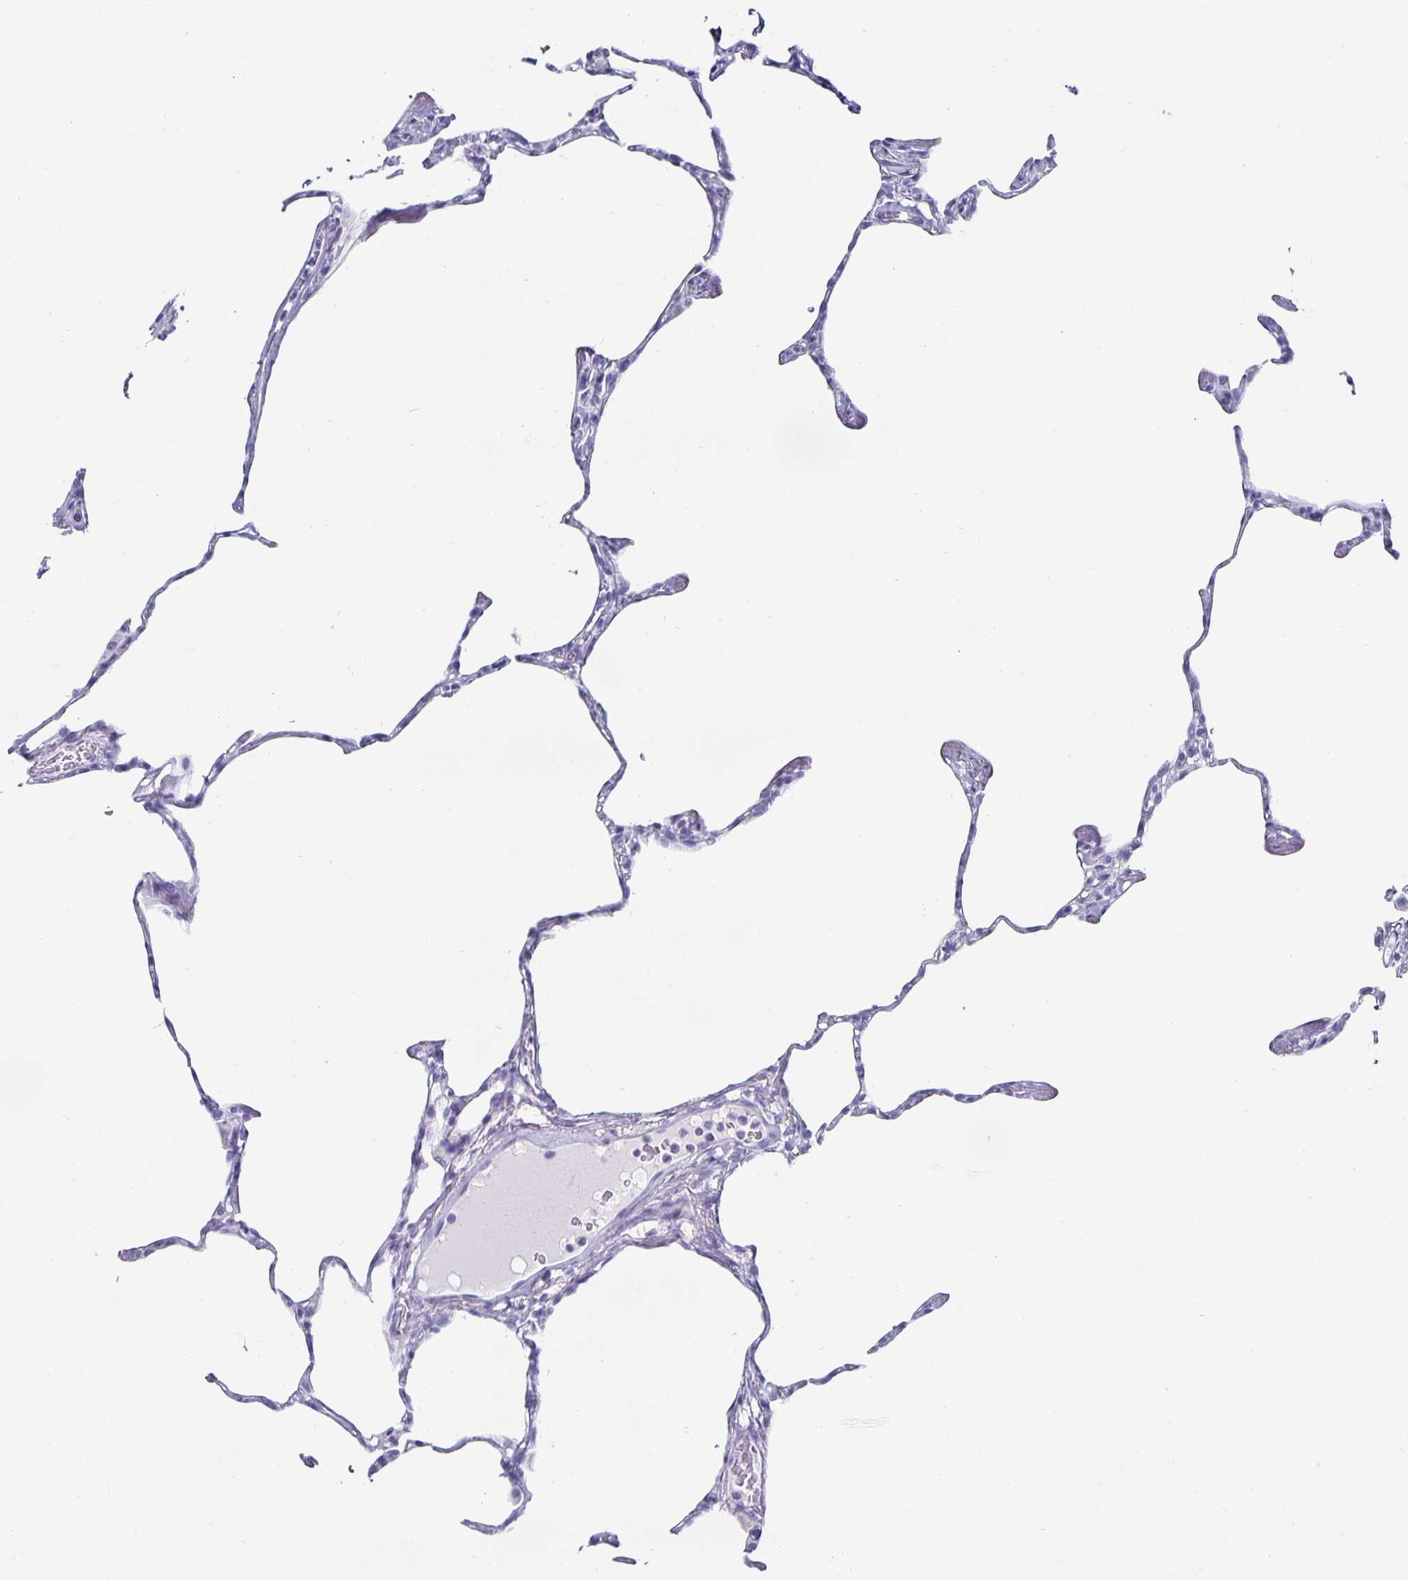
{"staining": {"intensity": "negative", "quantity": "none", "location": "none"}, "tissue": "lung", "cell_type": "Alveolar cells", "image_type": "normal", "snomed": [{"axis": "morphology", "description": "Normal tissue, NOS"}, {"axis": "topography", "description": "Lung"}], "caption": "Protein analysis of unremarkable lung exhibits no significant positivity in alveolar cells.", "gene": "CHGA", "patient": {"sex": "male", "age": 65}}